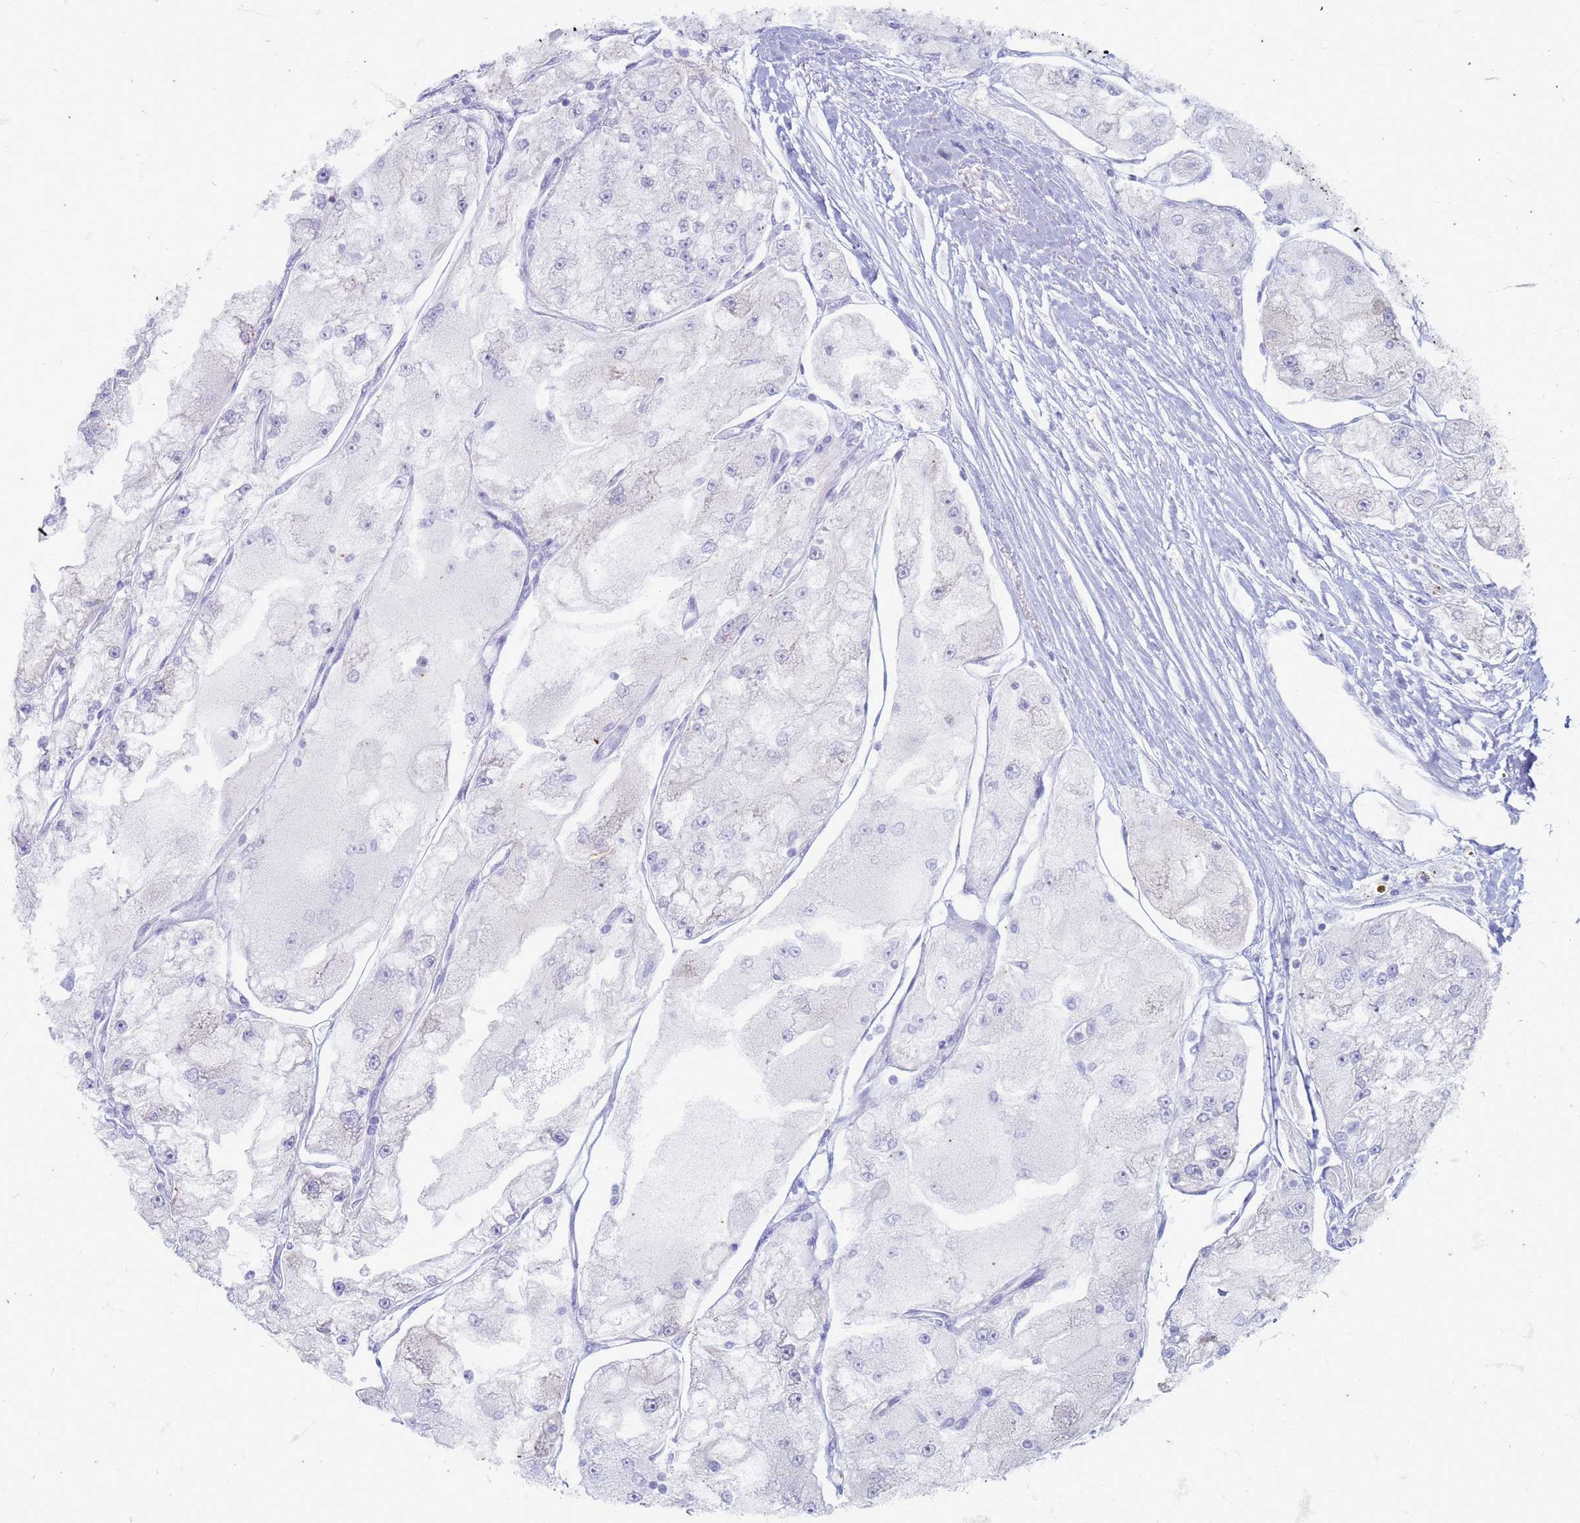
{"staining": {"intensity": "negative", "quantity": "none", "location": "none"}, "tissue": "renal cancer", "cell_type": "Tumor cells", "image_type": "cancer", "snomed": [{"axis": "morphology", "description": "Adenocarcinoma, NOS"}, {"axis": "topography", "description": "Kidney"}], "caption": "Immunohistochemistry histopathology image of human renal cancer stained for a protein (brown), which displays no positivity in tumor cells.", "gene": "SUCO", "patient": {"sex": "female", "age": 72}}